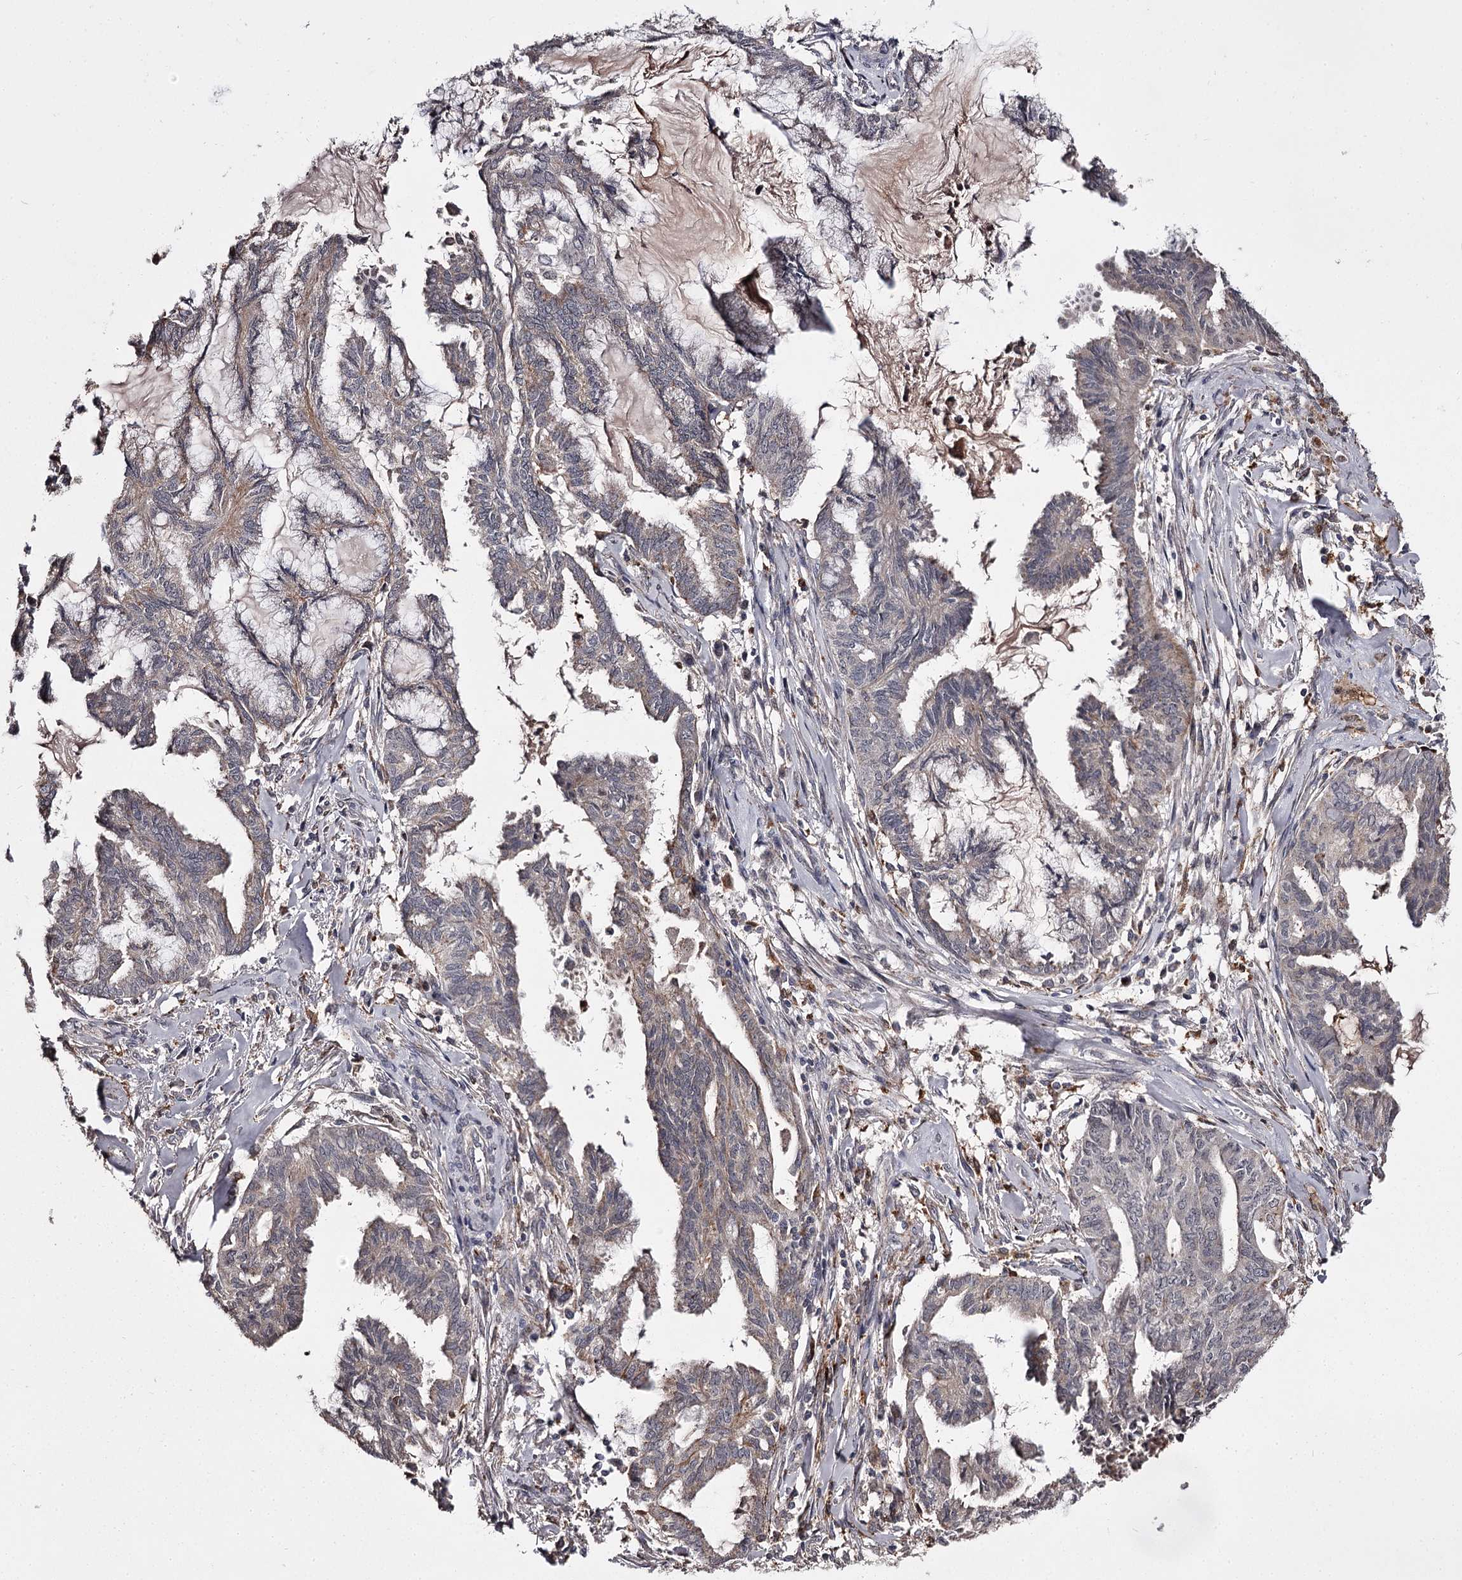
{"staining": {"intensity": "weak", "quantity": "<25%", "location": "cytoplasmic/membranous"}, "tissue": "endometrial cancer", "cell_type": "Tumor cells", "image_type": "cancer", "snomed": [{"axis": "morphology", "description": "Adenocarcinoma, NOS"}, {"axis": "topography", "description": "Endometrium"}], "caption": "Immunohistochemistry micrograph of neoplastic tissue: endometrial cancer (adenocarcinoma) stained with DAB demonstrates no significant protein expression in tumor cells.", "gene": "SLC32A1", "patient": {"sex": "female", "age": 86}}